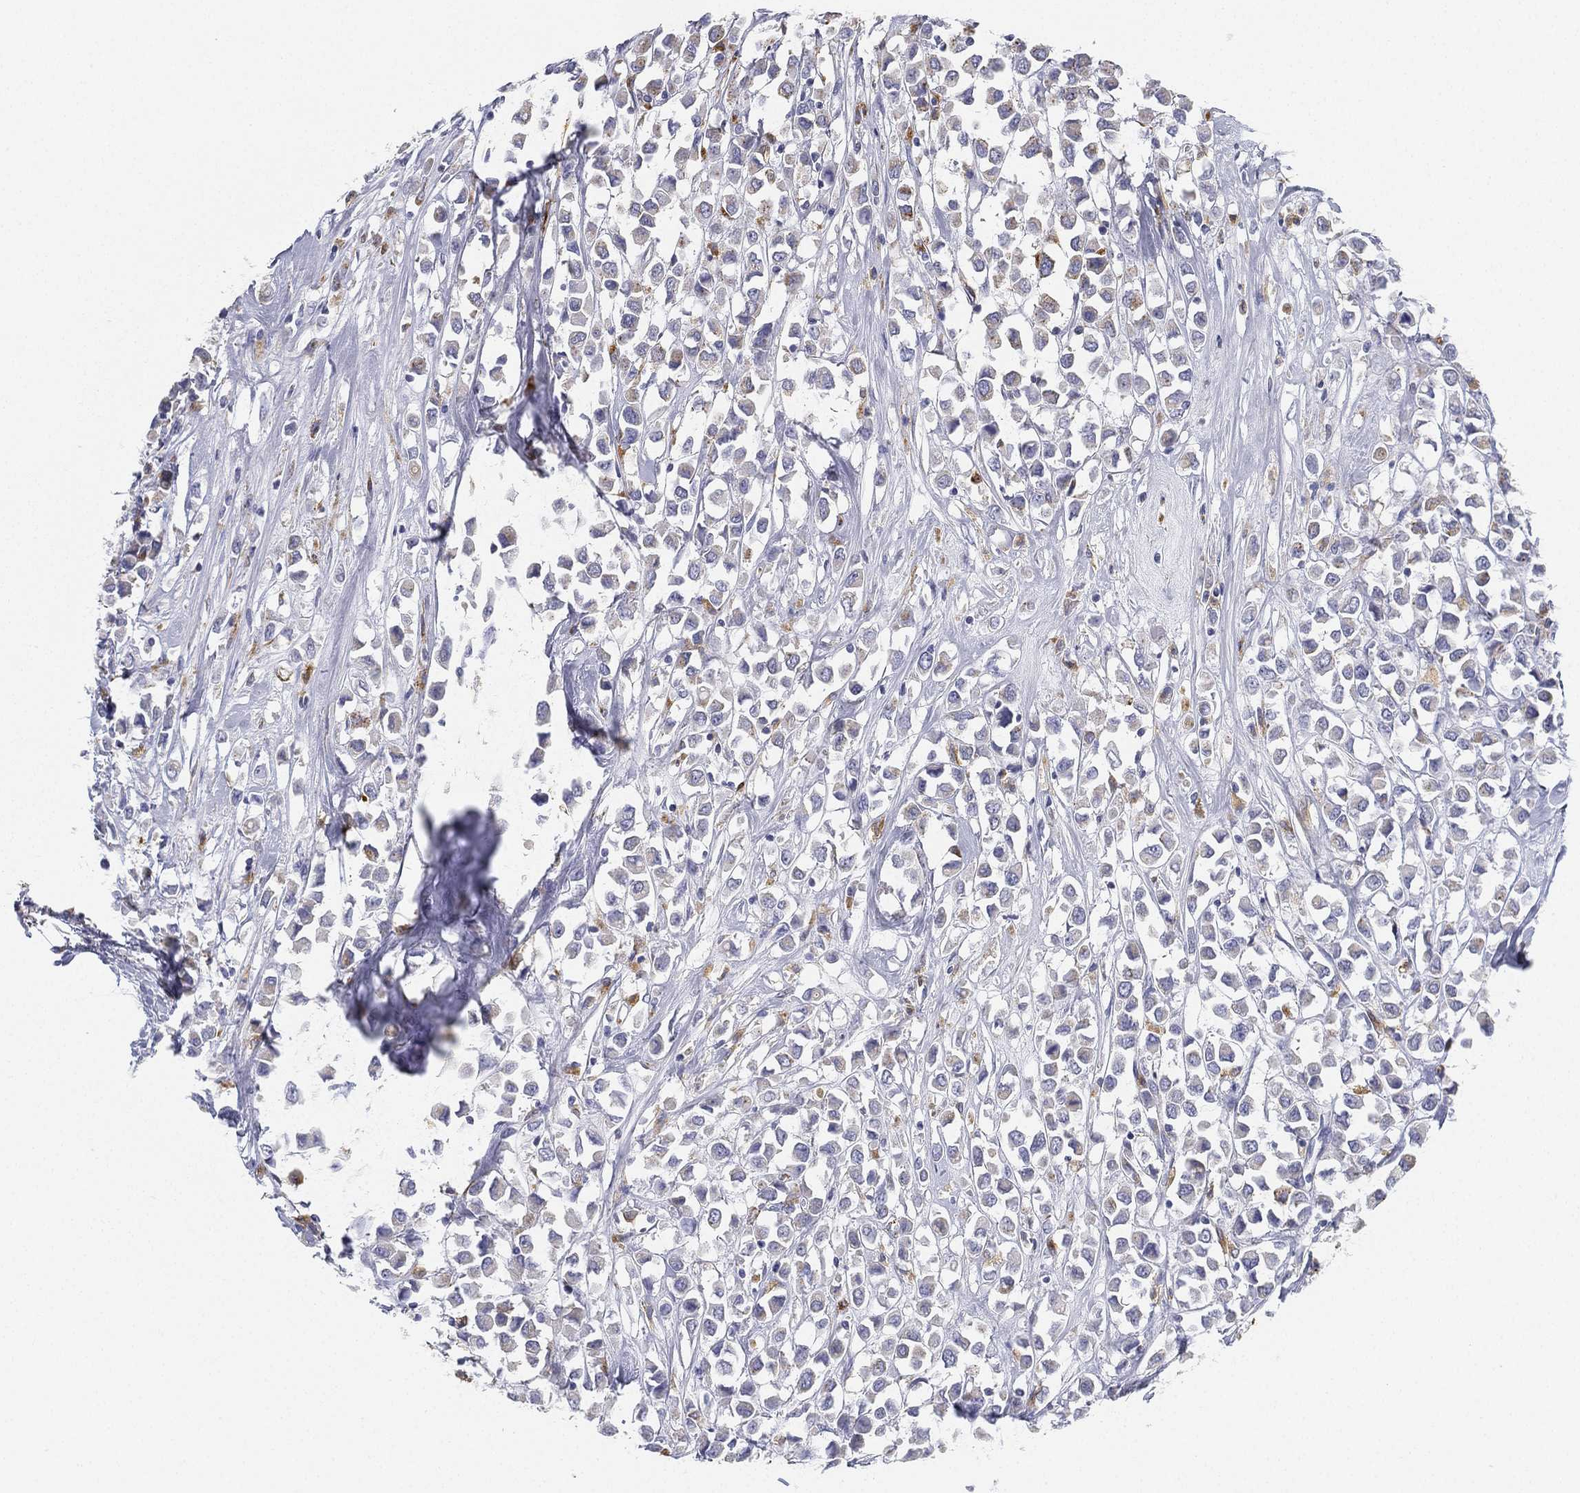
{"staining": {"intensity": "weak", "quantity": "<25%", "location": "cytoplasmic/membranous"}, "tissue": "breast cancer", "cell_type": "Tumor cells", "image_type": "cancer", "snomed": [{"axis": "morphology", "description": "Duct carcinoma"}, {"axis": "topography", "description": "Breast"}], "caption": "A micrograph of intraductal carcinoma (breast) stained for a protein reveals no brown staining in tumor cells. Nuclei are stained in blue.", "gene": "NPC2", "patient": {"sex": "female", "age": 61}}